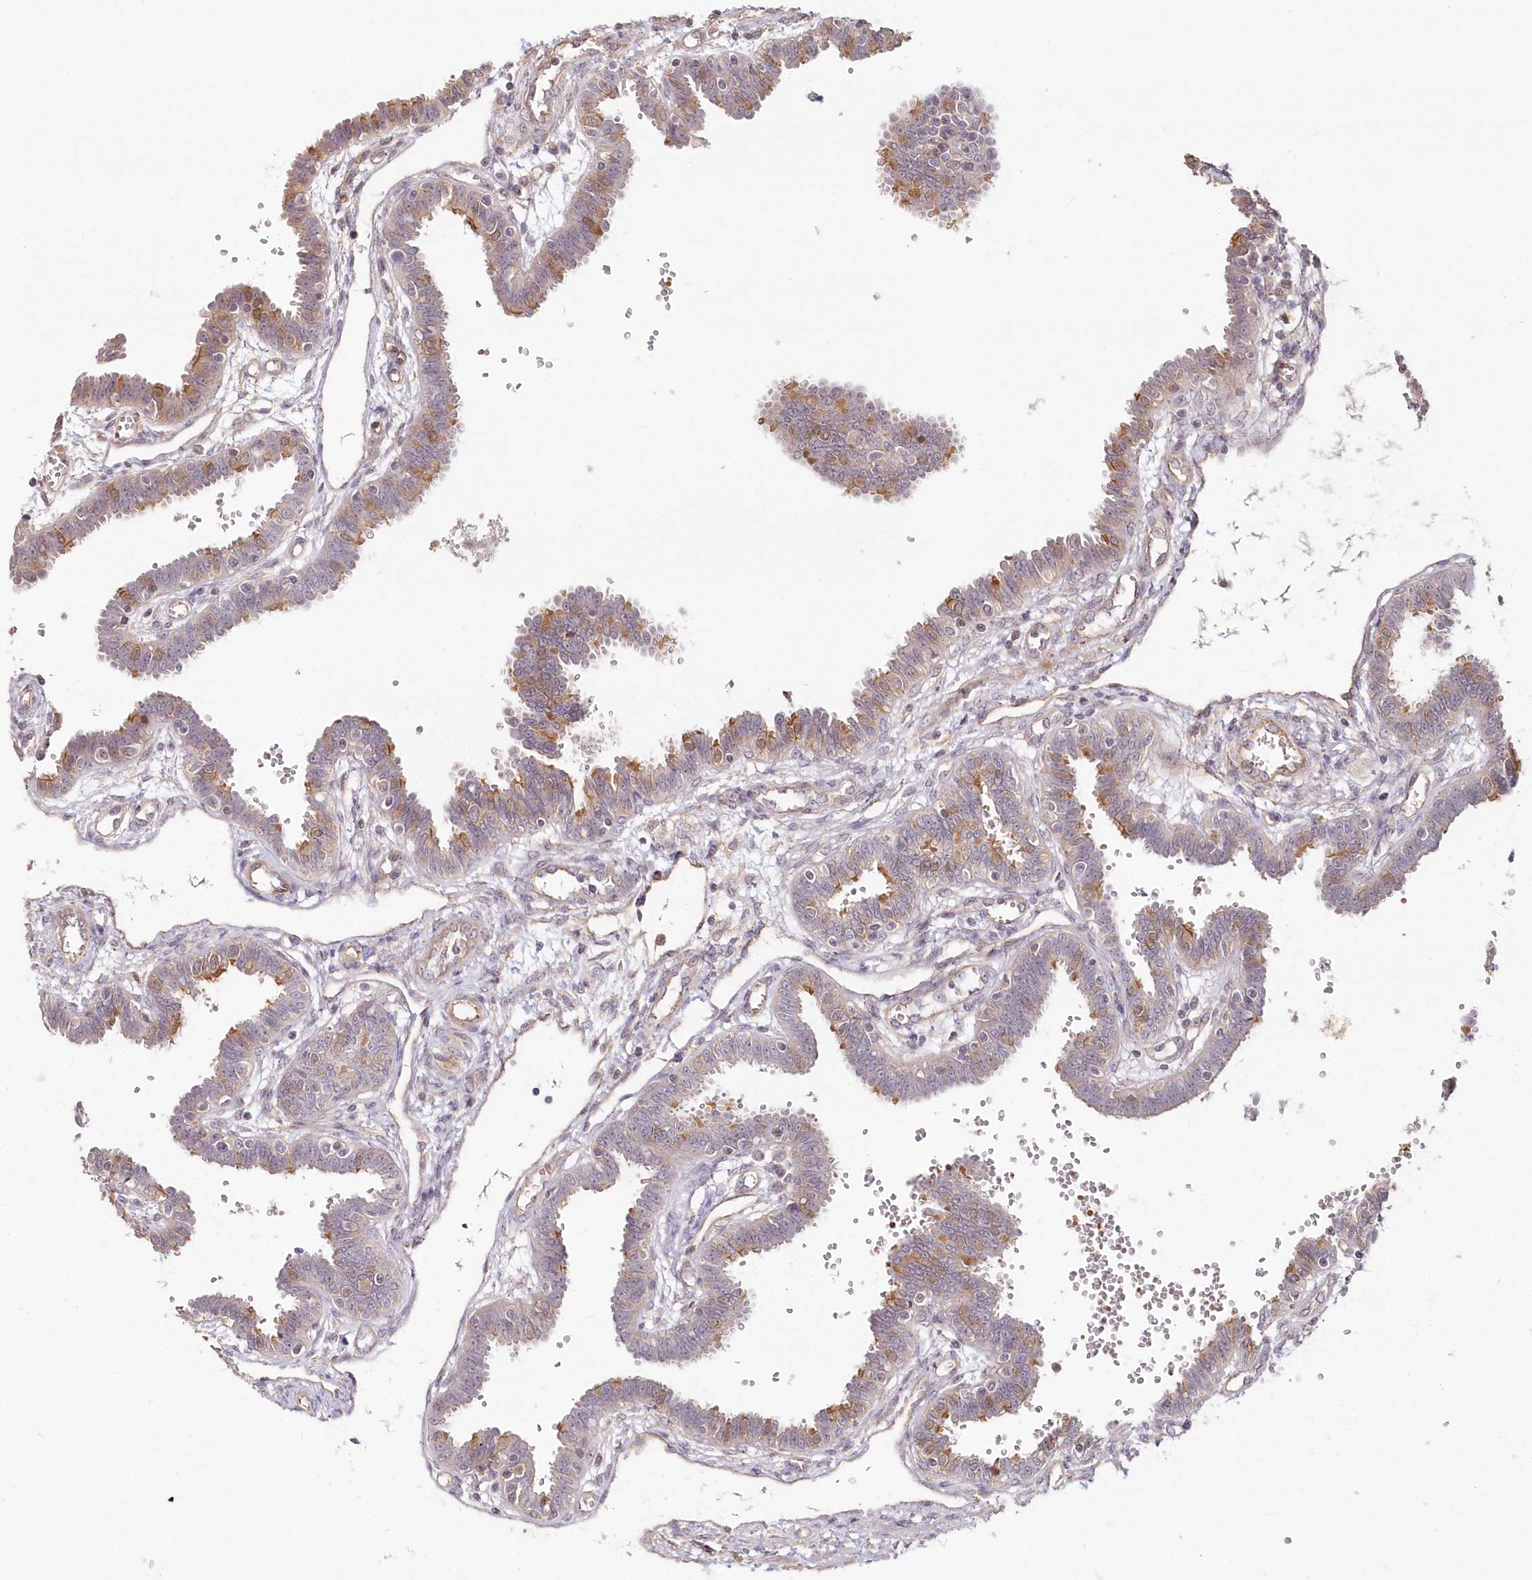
{"staining": {"intensity": "moderate", "quantity": "<25%", "location": "cytoplasmic/membranous"}, "tissue": "fallopian tube", "cell_type": "Glandular cells", "image_type": "normal", "snomed": [{"axis": "morphology", "description": "Normal tissue, NOS"}, {"axis": "topography", "description": "Fallopian tube"}], "caption": "Fallopian tube stained for a protein (brown) demonstrates moderate cytoplasmic/membranous positive expression in about <25% of glandular cells.", "gene": "HYCC2", "patient": {"sex": "female", "age": 32}}